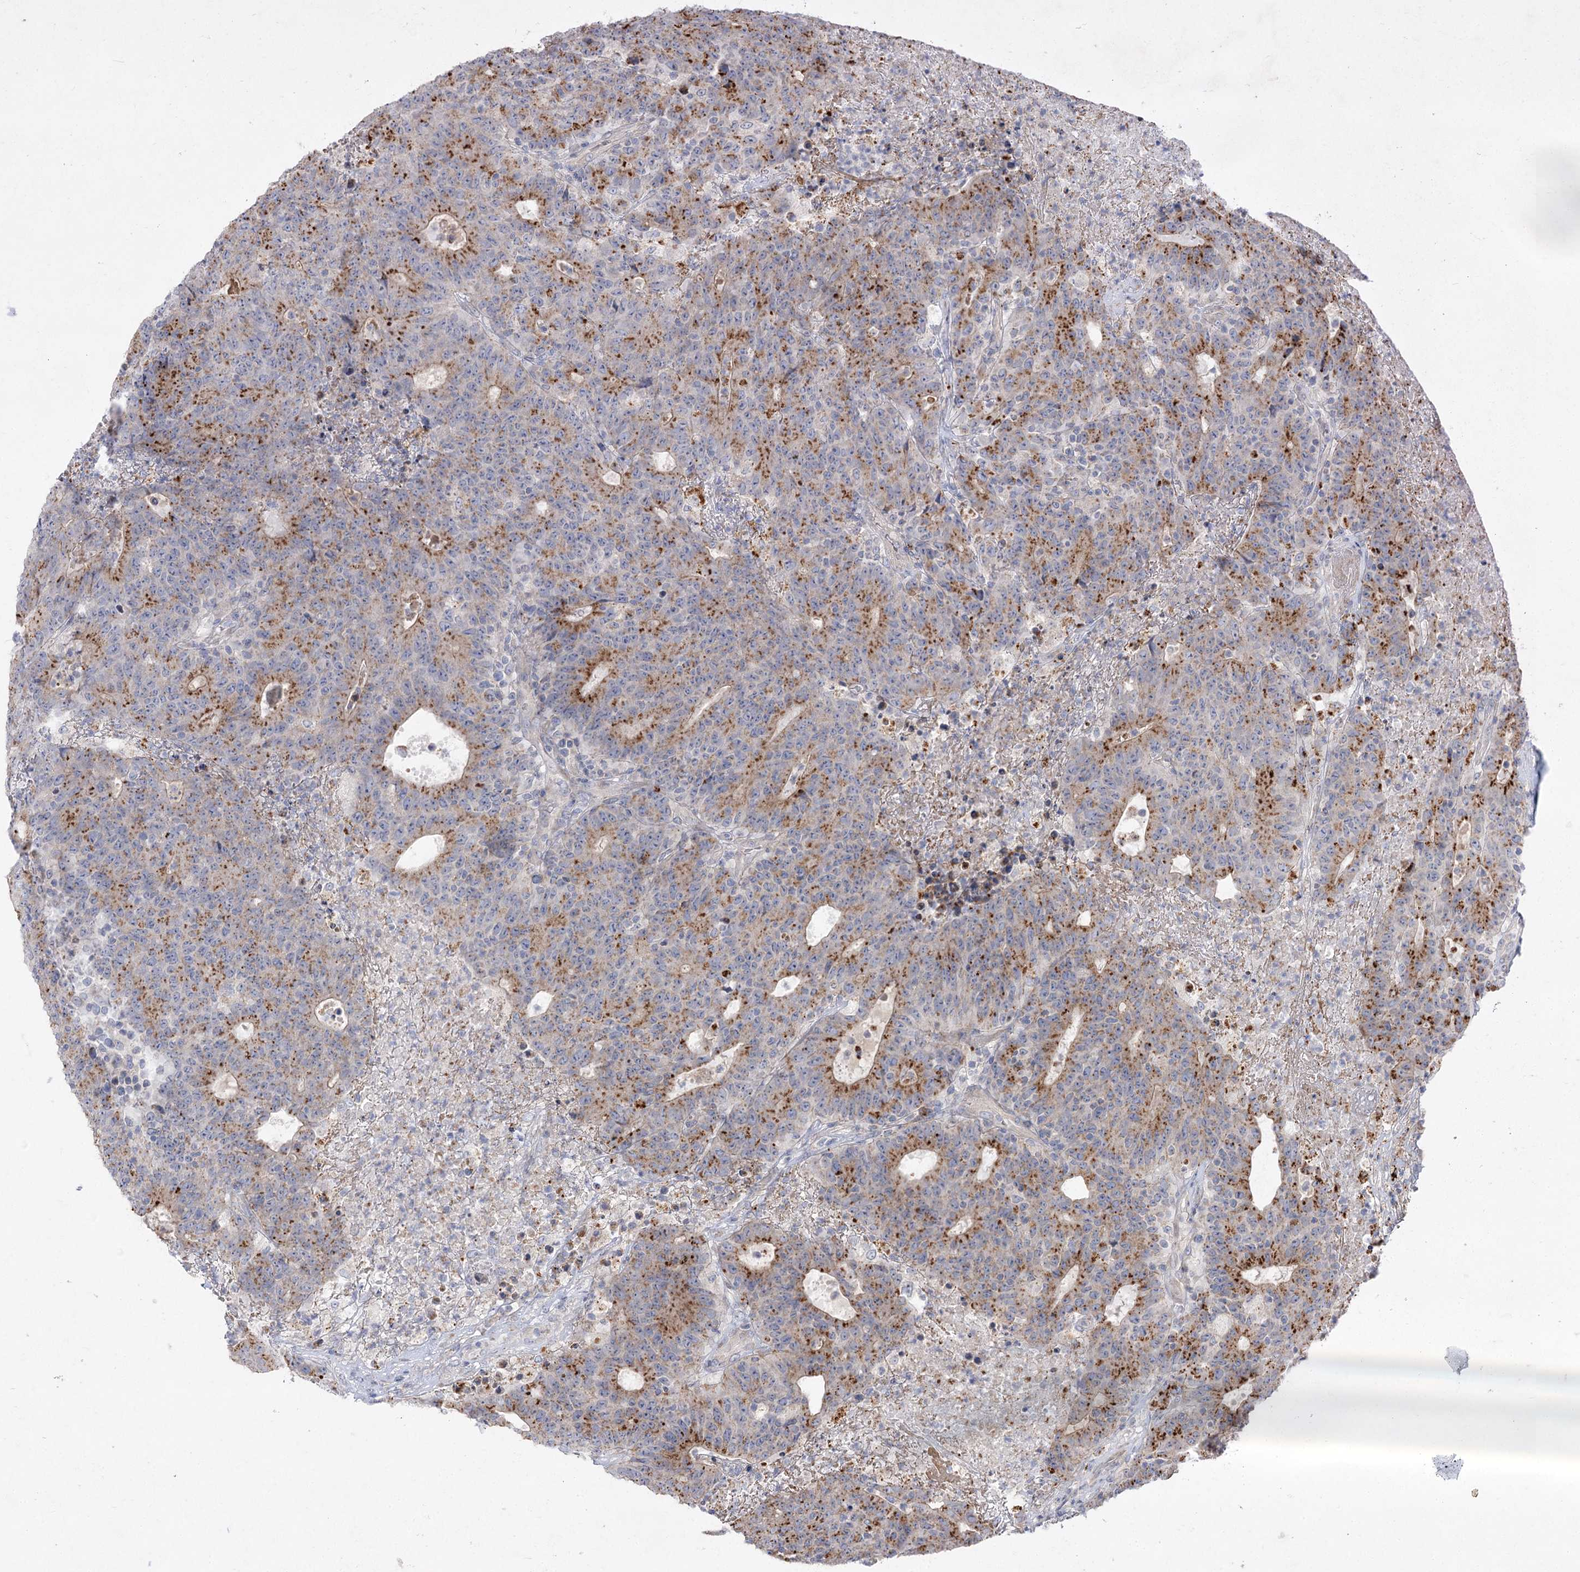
{"staining": {"intensity": "moderate", "quantity": ">75%", "location": "cytoplasmic/membranous"}, "tissue": "colorectal cancer", "cell_type": "Tumor cells", "image_type": "cancer", "snomed": [{"axis": "morphology", "description": "Adenocarcinoma, NOS"}, {"axis": "topography", "description": "Colon"}], "caption": "Tumor cells show medium levels of moderate cytoplasmic/membranous staining in about >75% of cells in colorectal adenocarcinoma.", "gene": "SH3BP5L", "patient": {"sex": "female", "age": 75}}